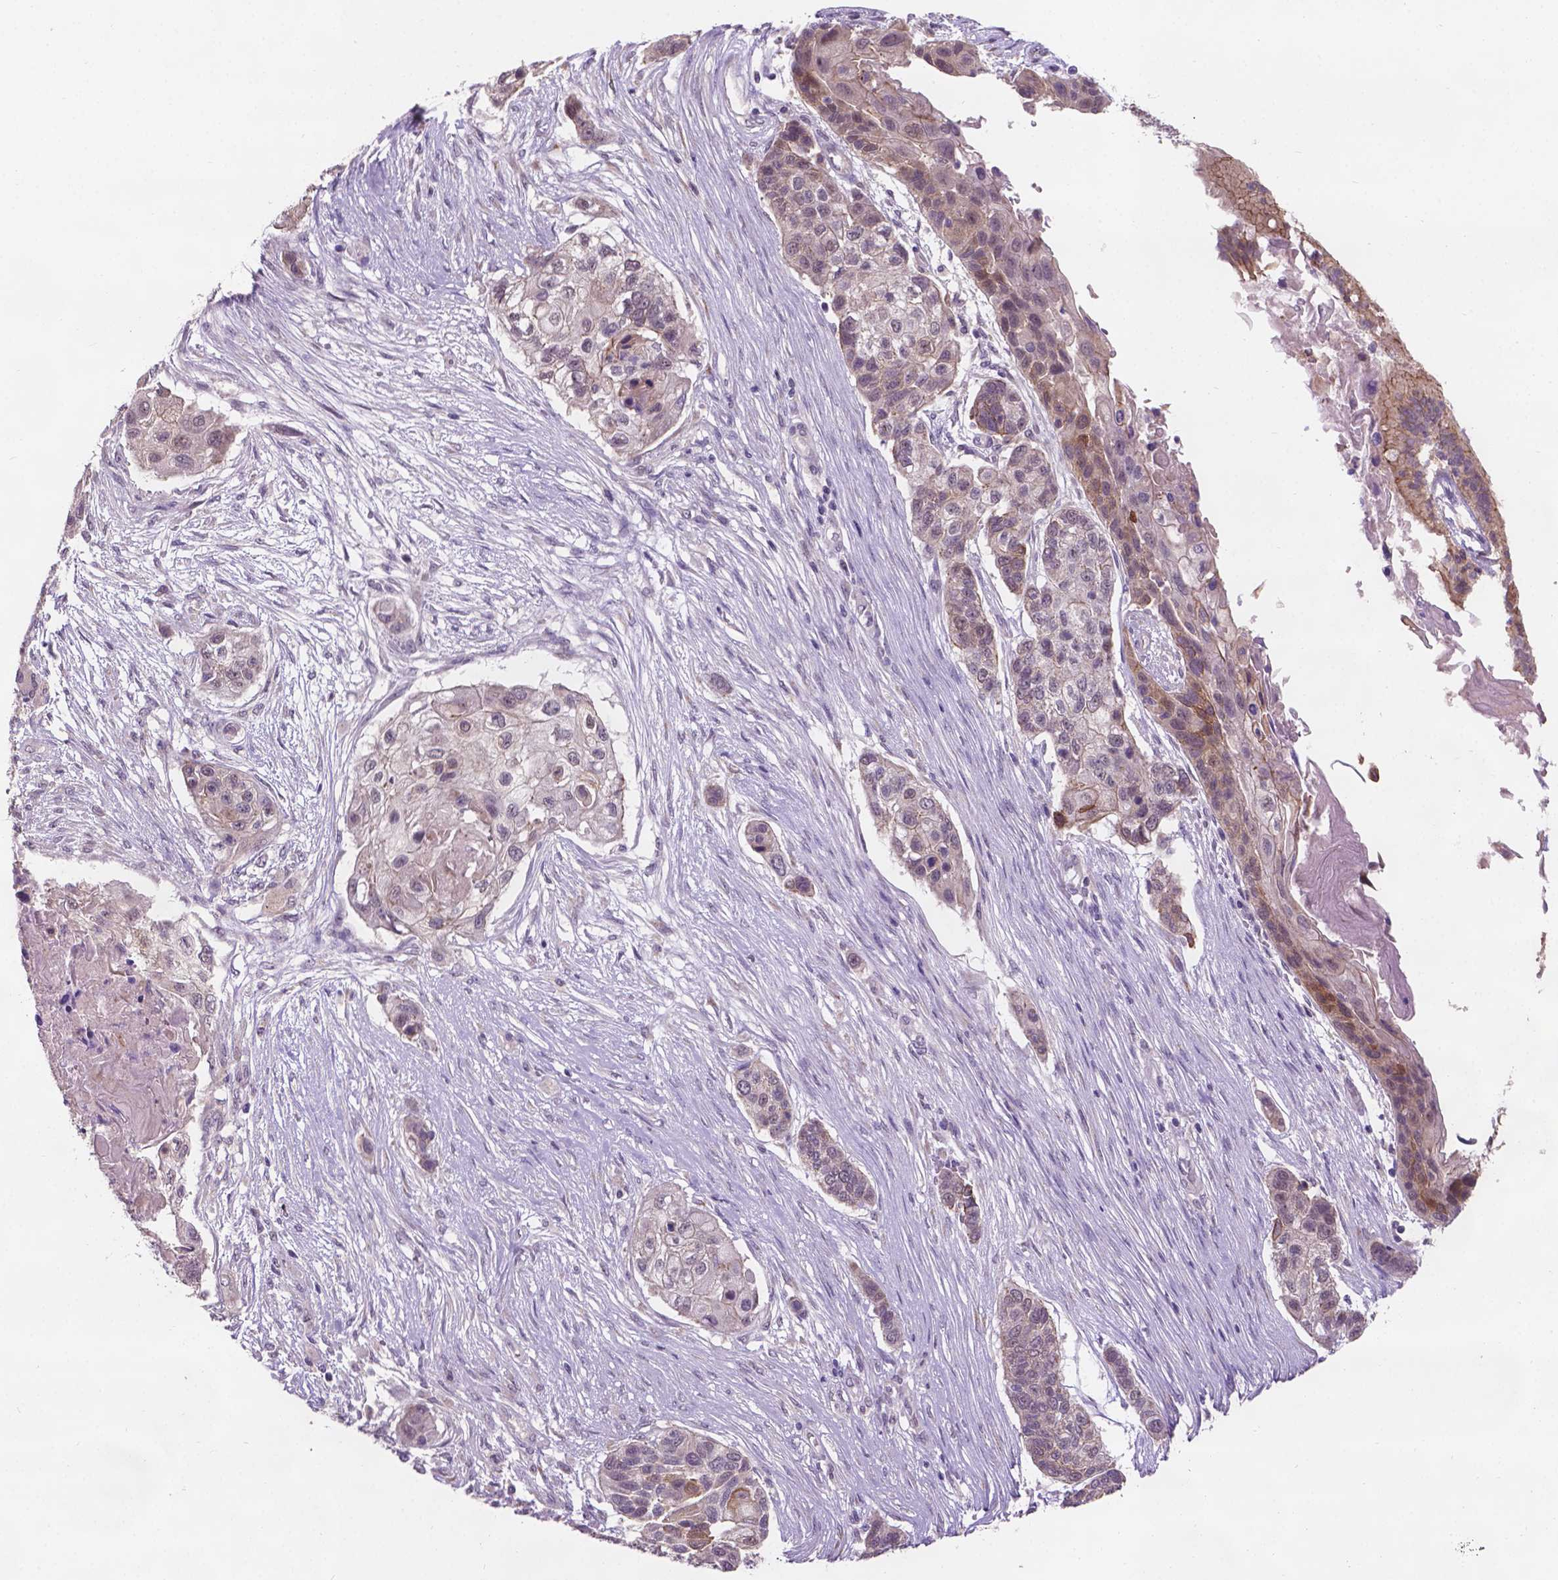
{"staining": {"intensity": "weak", "quantity": "<25%", "location": "nuclear"}, "tissue": "lung cancer", "cell_type": "Tumor cells", "image_type": "cancer", "snomed": [{"axis": "morphology", "description": "Squamous cell carcinoma, NOS"}, {"axis": "topography", "description": "Lung"}], "caption": "Human squamous cell carcinoma (lung) stained for a protein using immunohistochemistry displays no staining in tumor cells.", "gene": "GXYLT2", "patient": {"sex": "male", "age": 69}}